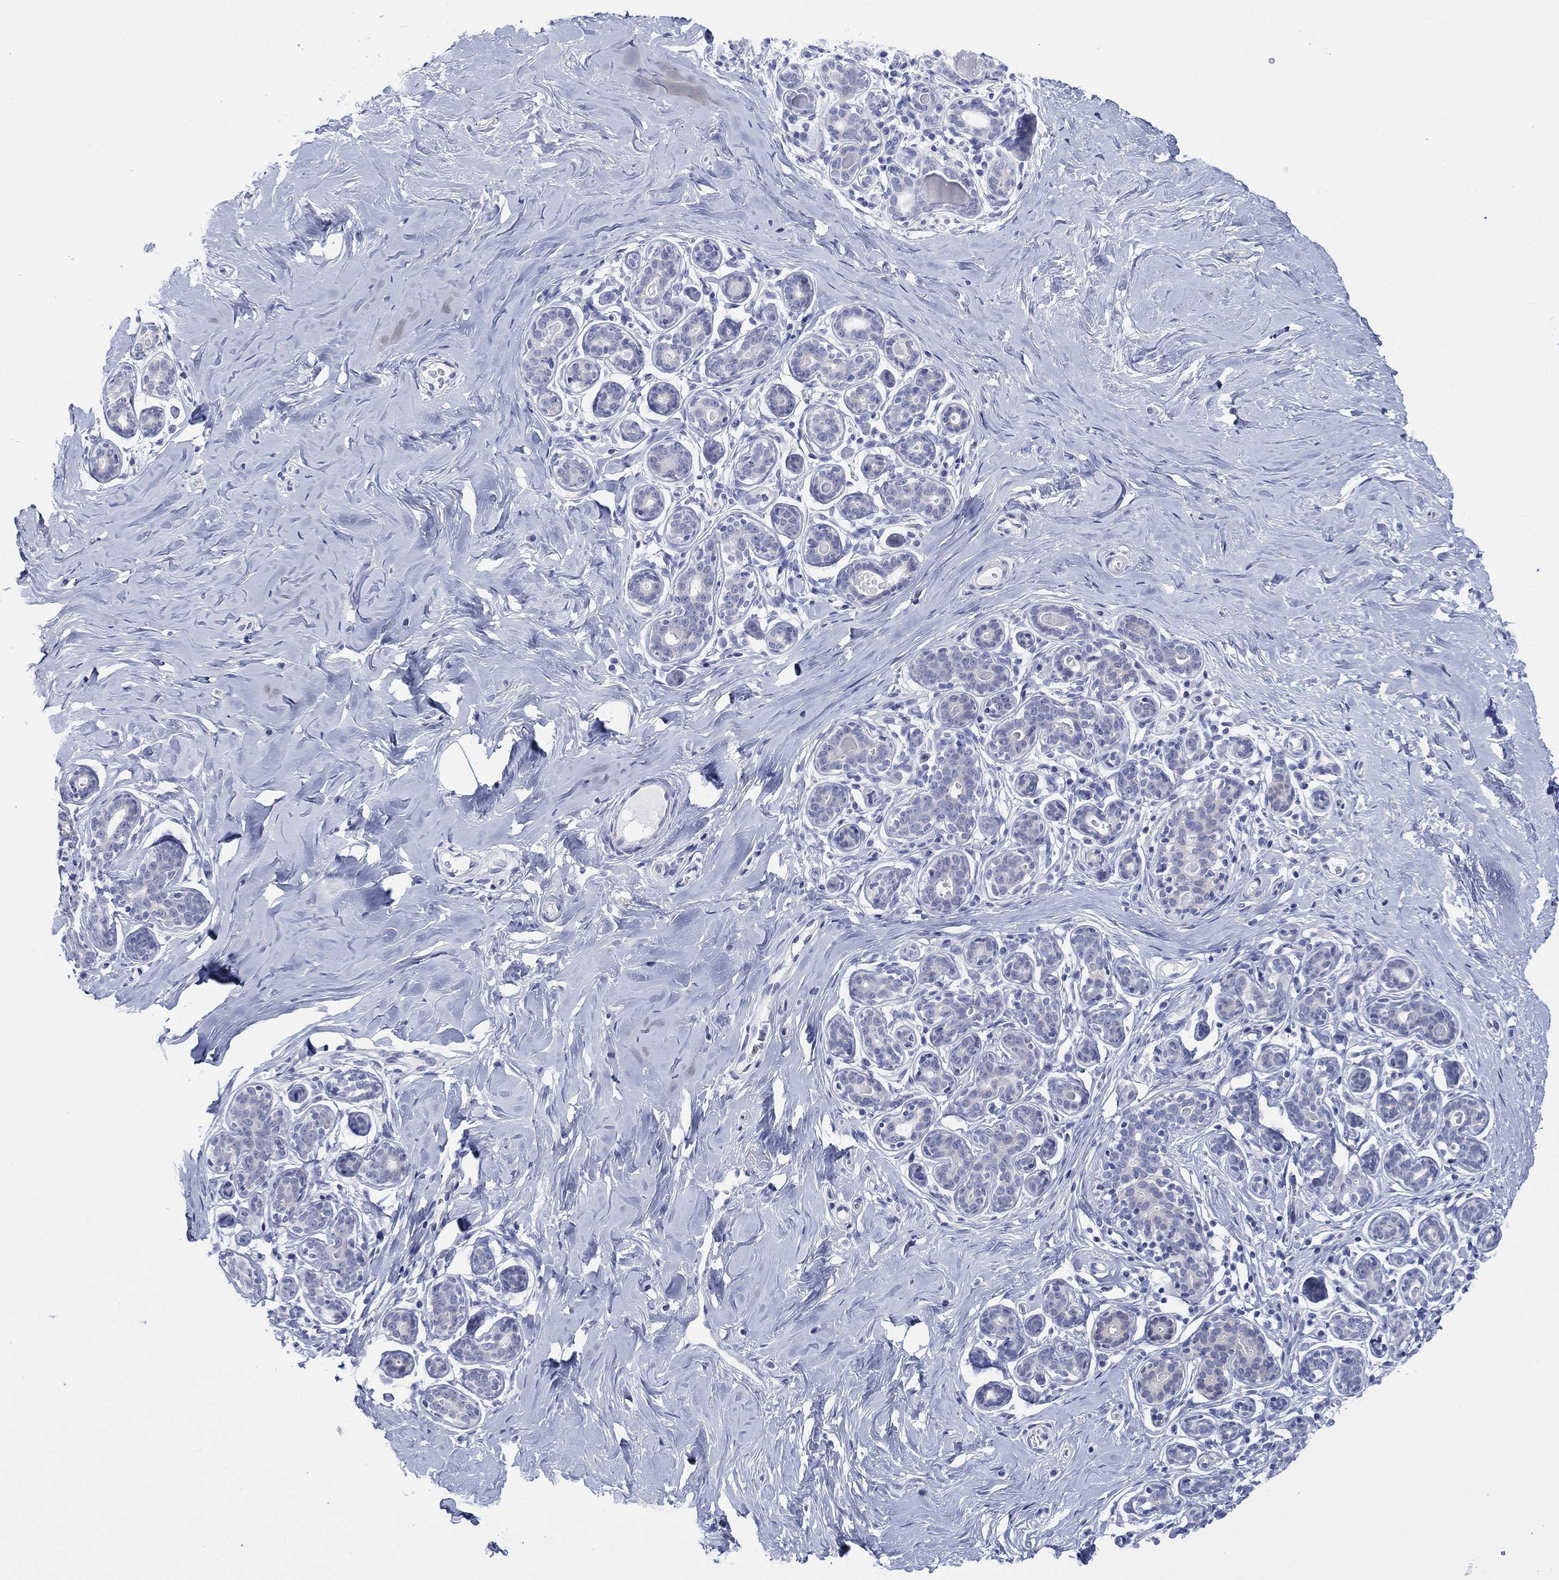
{"staining": {"intensity": "negative", "quantity": "none", "location": "none"}, "tissue": "breast", "cell_type": "Adipocytes", "image_type": "normal", "snomed": [{"axis": "morphology", "description": "Normal tissue, NOS"}, {"axis": "topography", "description": "Skin"}, {"axis": "topography", "description": "Breast"}], "caption": "This is a photomicrograph of immunohistochemistry (IHC) staining of unremarkable breast, which shows no expression in adipocytes.", "gene": "MLANA", "patient": {"sex": "female", "age": 43}}